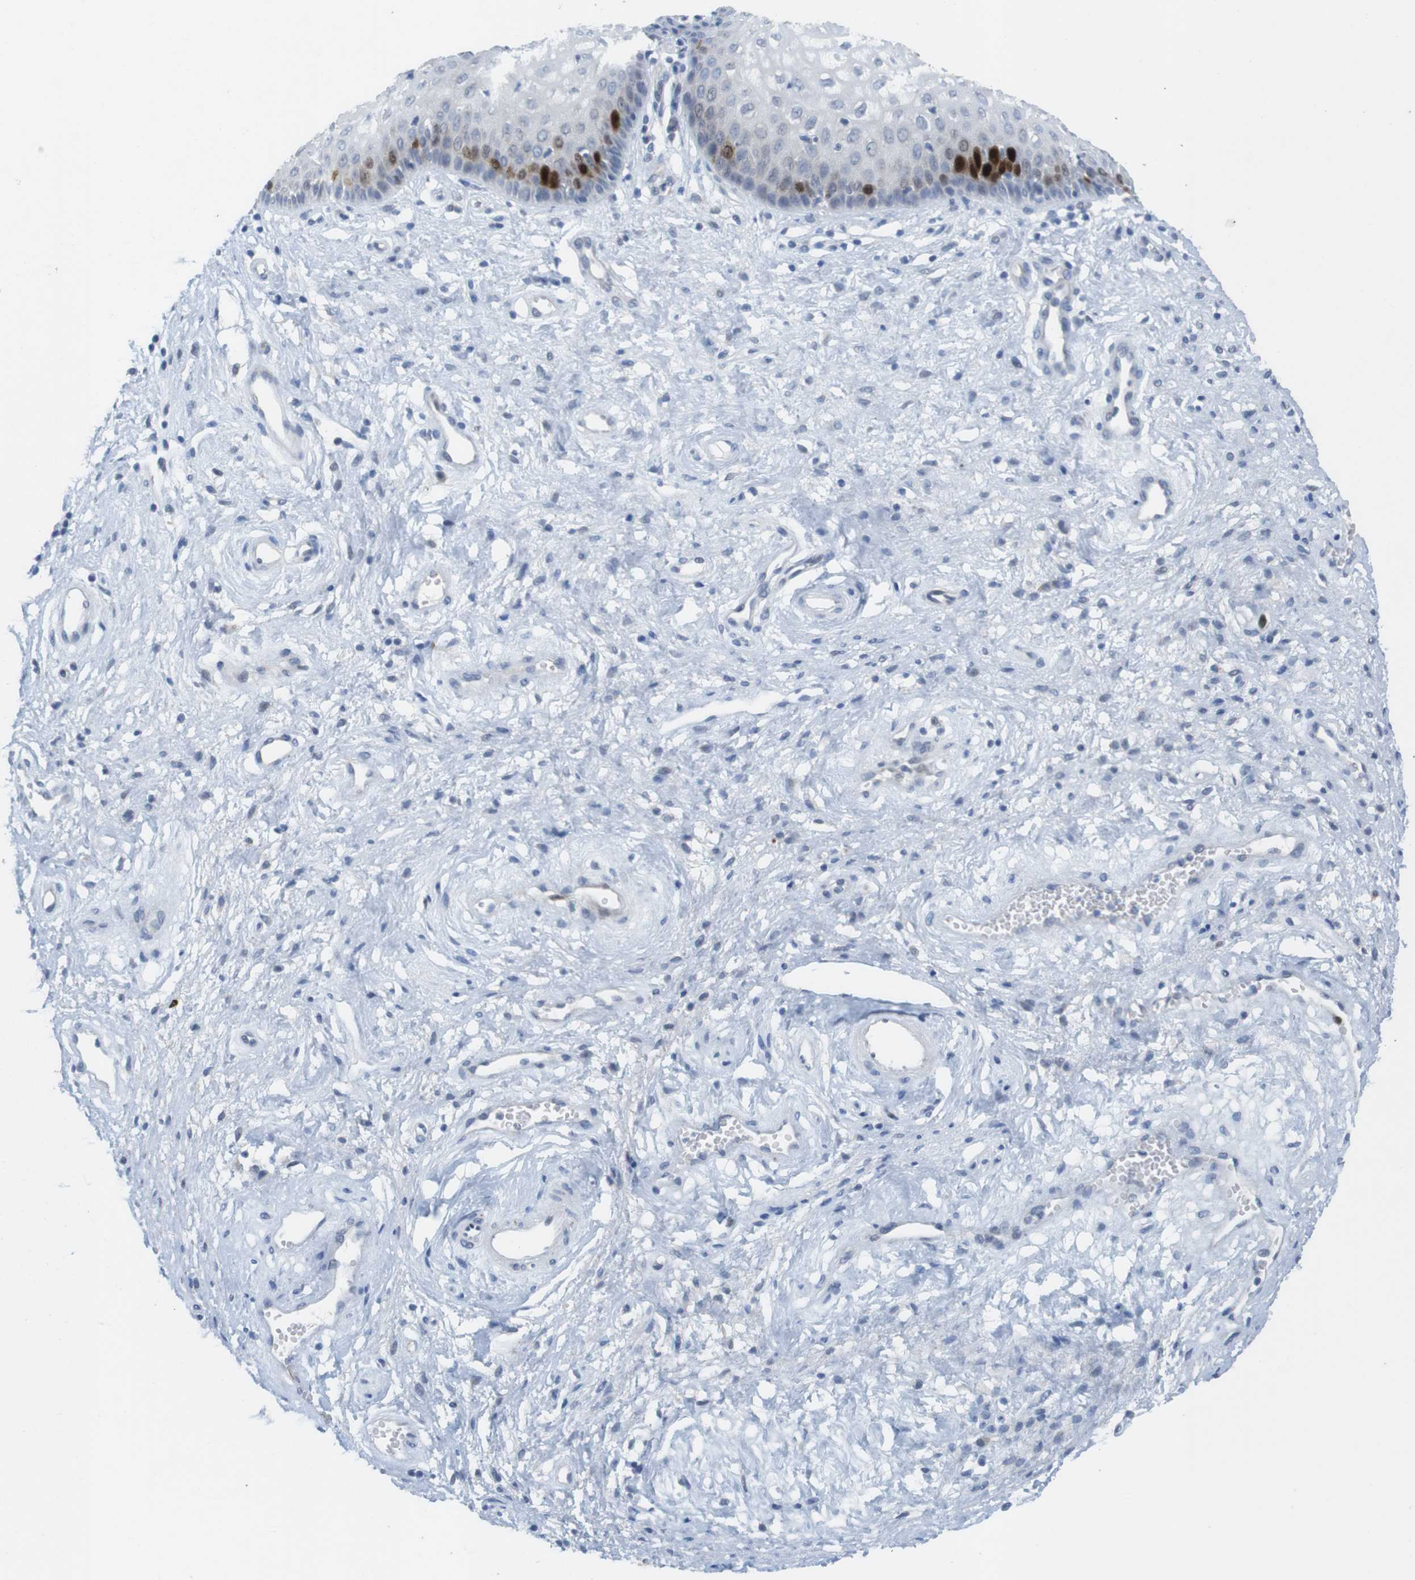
{"staining": {"intensity": "strong", "quantity": "<25%", "location": "nuclear"}, "tissue": "vagina", "cell_type": "Squamous epithelial cells", "image_type": "normal", "snomed": [{"axis": "morphology", "description": "Normal tissue, NOS"}, {"axis": "topography", "description": "Vagina"}], "caption": "A high-resolution photomicrograph shows IHC staining of benign vagina, which exhibits strong nuclear staining in about <25% of squamous epithelial cells.", "gene": "KPNA2", "patient": {"sex": "female", "age": 34}}